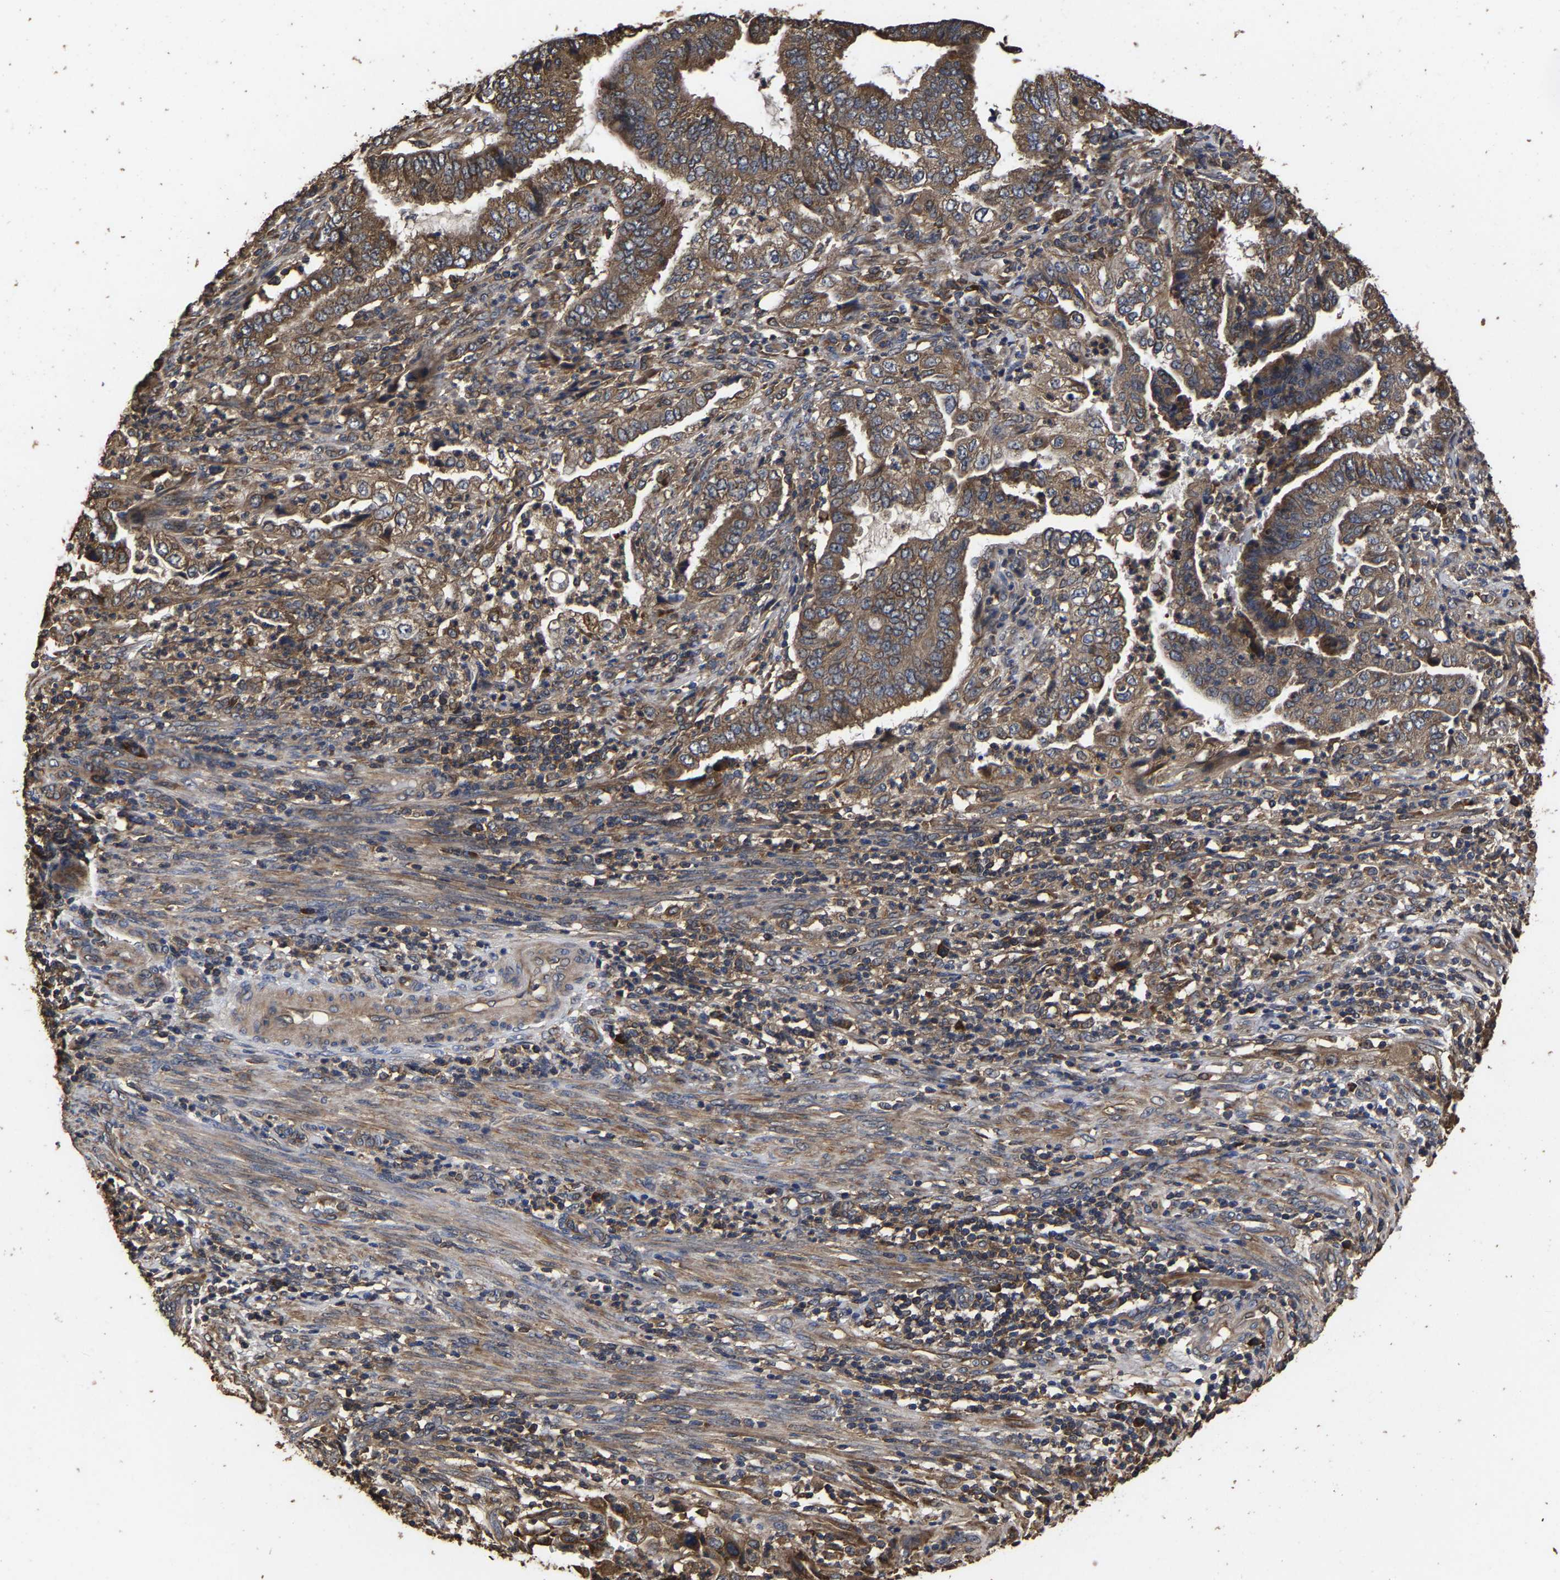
{"staining": {"intensity": "moderate", "quantity": ">75%", "location": "cytoplasmic/membranous"}, "tissue": "endometrial cancer", "cell_type": "Tumor cells", "image_type": "cancer", "snomed": [{"axis": "morphology", "description": "Adenocarcinoma, NOS"}, {"axis": "topography", "description": "Endometrium"}], "caption": "Human endometrial adenocarcinoma stained for a protein (brown) reveals moderate cytoplasmic/membranous positive positivity in about >75% of tumor cells.", "gene": "ITCH", "patient": {"sex": "female", "age": 51}}